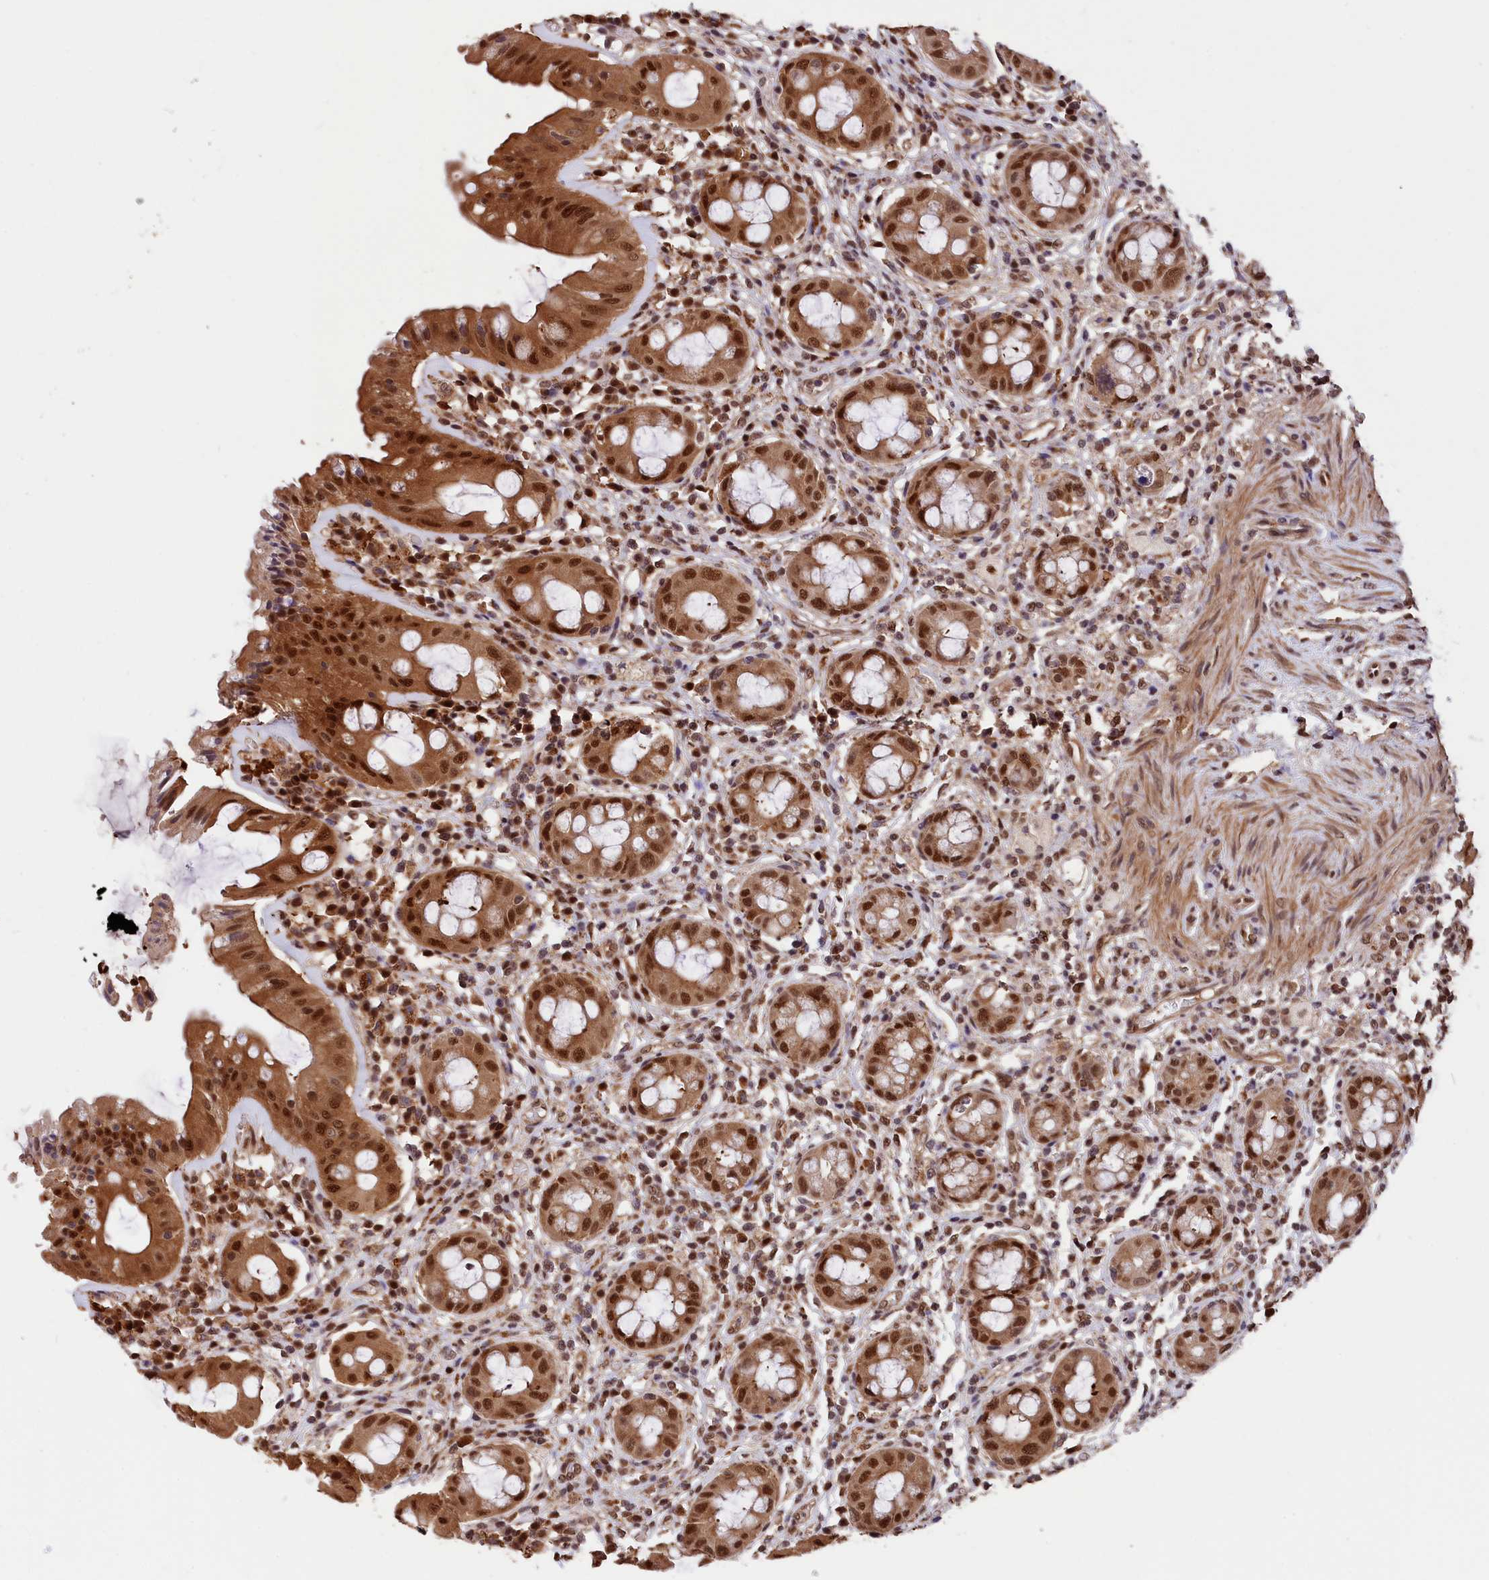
{"staining": {"intensity": "strong", "quantity": ">75%", "location": "cytoplasmic/membranous,nuclear"}, "tissue": "rectum", "cell_type": "Glandular cells", "image_type": "normal", "snomed": [{"axis": "morphology", "description": "Normal tissue, NOS"}, {"axis": "topography", "description": "Rectum"}], "caption": "Immunohistochemical staining of normal human rectum reveals strong cytoplasmic/membranous,nuclear protein staining in approximately >75% of glandular cells. Immunohistochemistry (ihc) stains the protein in brown and the nuclei are stained blue.", "gene": "ADRM1", "patient": {"sex": "female", "age": 57}}